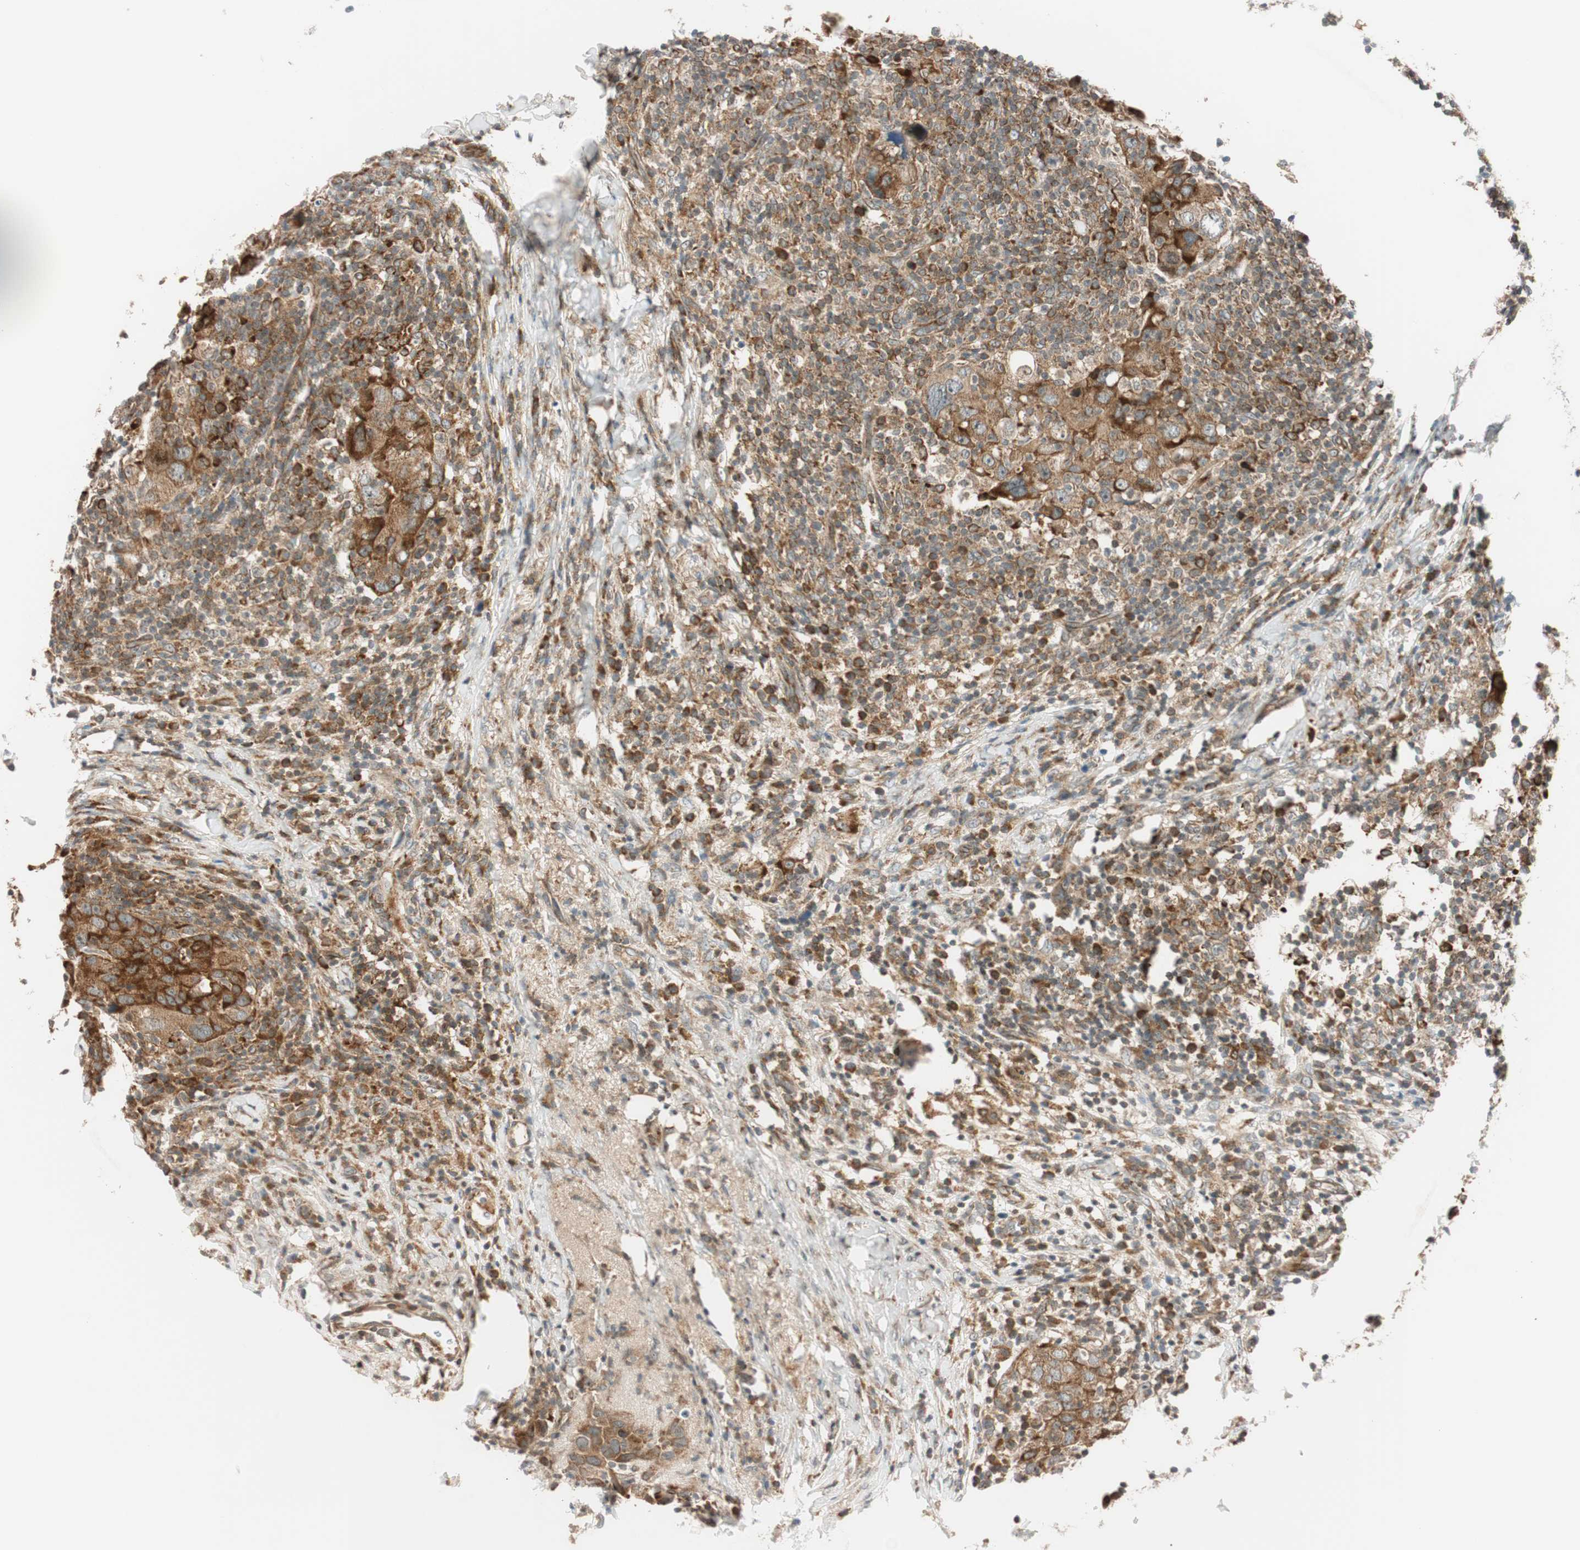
{"staining": {"intensity": "strong", "quantity": ">75%", "location": "cytoplasmic/membranous"}, "tissue": "breast cancer", "cell_type": "Tumor cells", "image_type": "cancer", "snomed": [{"axis": "morphology", "description": "Duct carcinoma"}, {"axis": "topography", "description": "Breast"}], "caption": "Tumor cells reveal high levels of strong cytoplasmic/membranous staining in approximately >75% of cells in human infiltrating ductal carcinoma (breast).", "gene": "ABI1", "patient": {"sex": "female", "age": 37}}